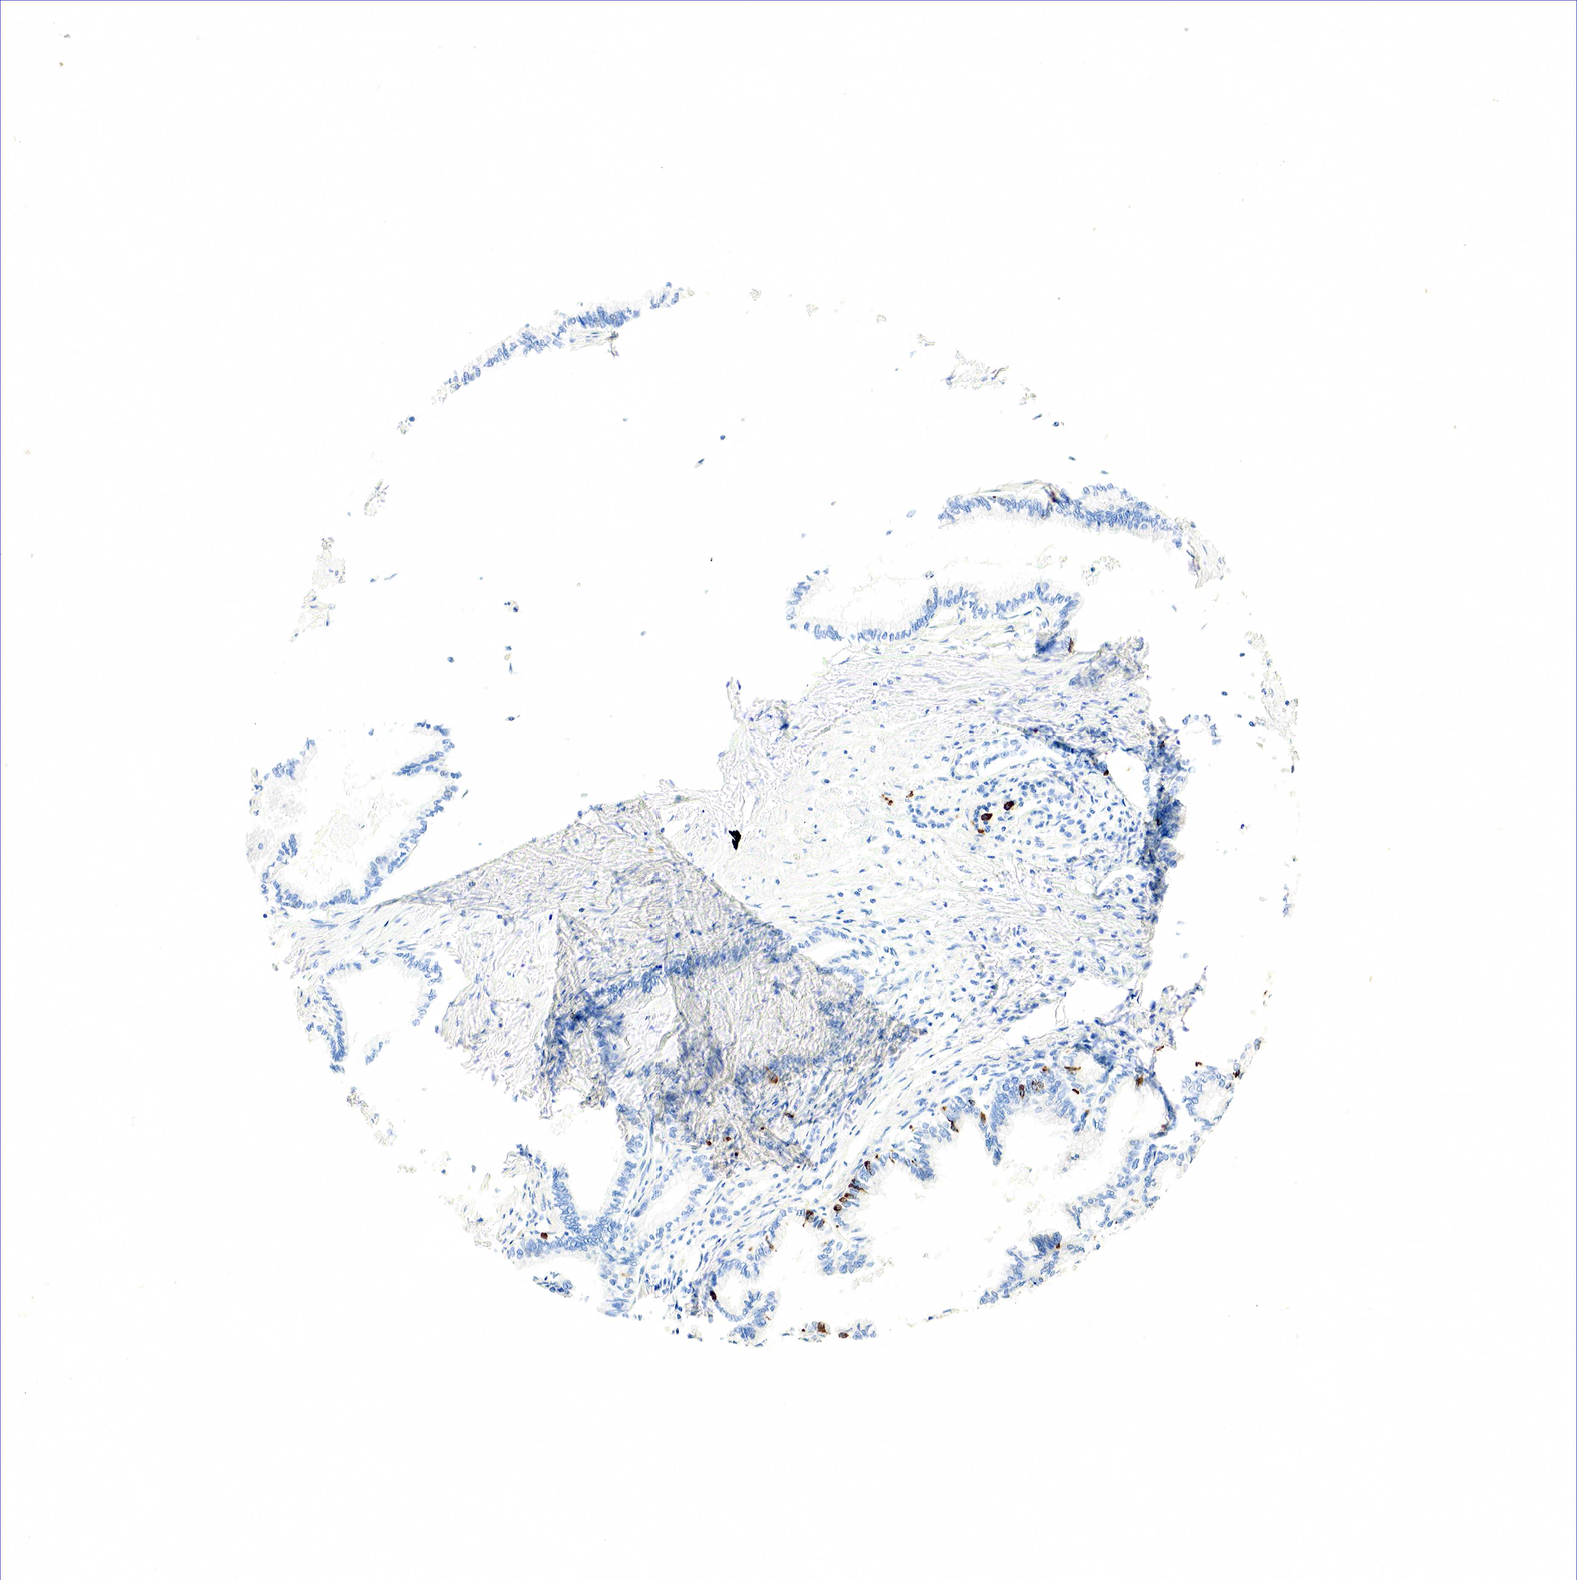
{"staining": {"intensity": "strong", "quantity": "<25%", "location": "cytoplasmic/membranous"}, "tissue": "pancreatic cancer", "cell_type": "Tumor cells", "image_type": "cancer", "snomed": [{"axis": "morphology", "description": "Adenocarcinoma, NOS"}, {"axis": "topography", "description": "Pancreas"}], "caption": "Immunohistochemical staining of pancreatic cancer displays strong cytoplasmic/membranous protein staining in about <25% of tumor cells.", "gene": "SST", "patient": {"sex": "female", "age": 64}}